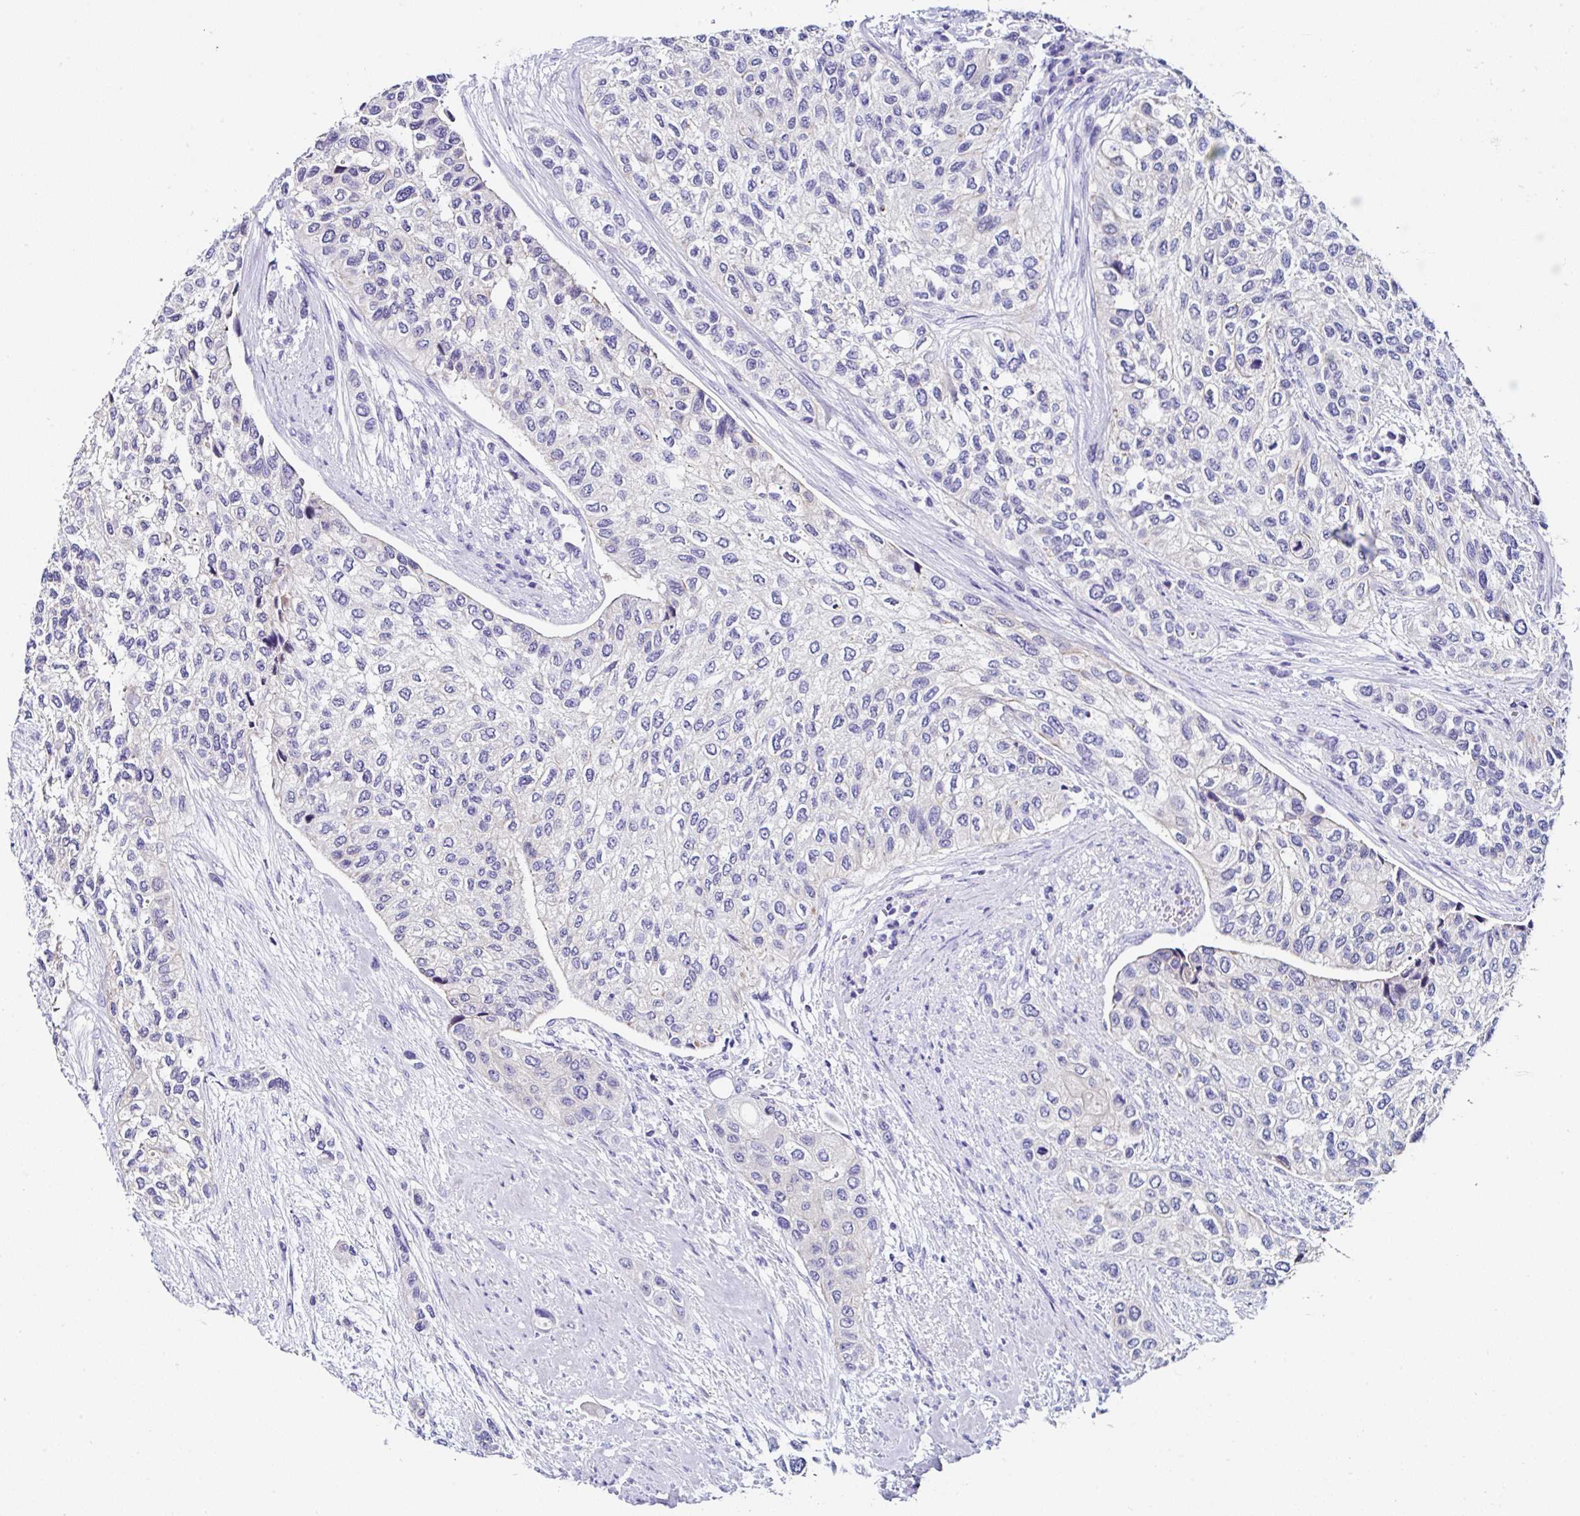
{"staining": {"intensity": "negative", "quantity": "none", "location": "none"}, "tissue": "urothelial cancer", "cell_type": "Tumor cells", "image_type": "cancer", "snomed": [{"axis": "morphology", "description": "Normal tissue, NOS"}, {"axis": "morphology", "description": "Urothelial carcinoma, High grade"}, {"axis": "topography", "description": "Vascular tissue"}, {"axis": "topography", "description": "Urinary bladder"}], "caption": "The IHC image has no significant positivity in tumor cells of urothelial cancer tissue. The staining is performed using DAB brown chromogen with nuclei counter-stained in using hematoxylin.", "gene": "TMPRSS11E", "patient": {"sex": "female", "age": 56}}